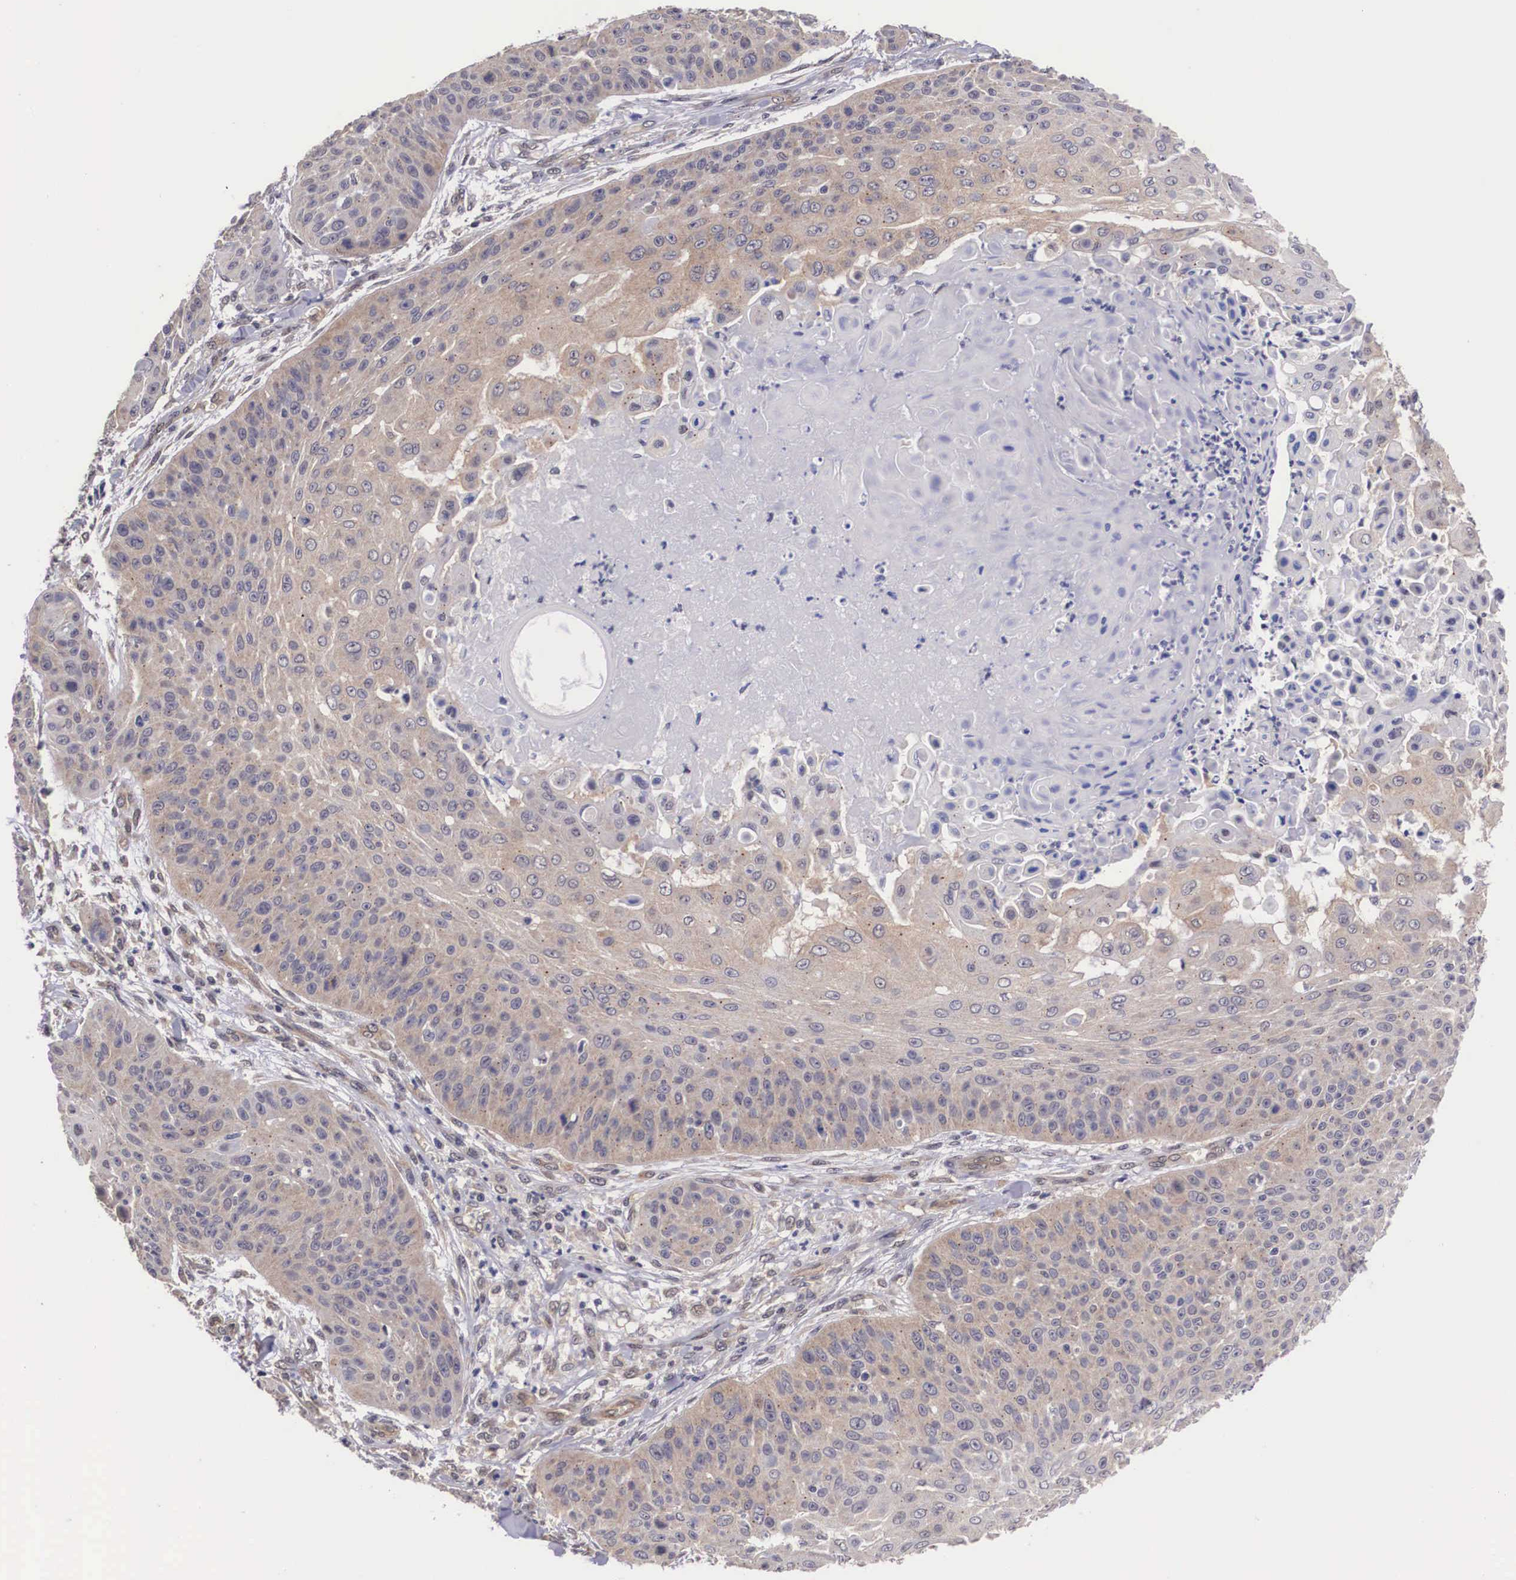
{"staining": {"intensity": "weak", "quantity": "<25%", "location": "cytoplasmic/membranous"}, "tissue": "skin cancer", "cell_type": "Tumor cells", "image_type": "cancer", "snomed": [{"axis": "morphology", "description": "Squamous cell carcinoma, NOS"}, {"axis": "topography", "description": "Skin"}], "caption": "Immunohistochemical staining of human skin squamous cell carcinoma reveals no significant expression in tumor cells.", "gene": "OTX2", "patient": {"sex": "male", "age": 82}}